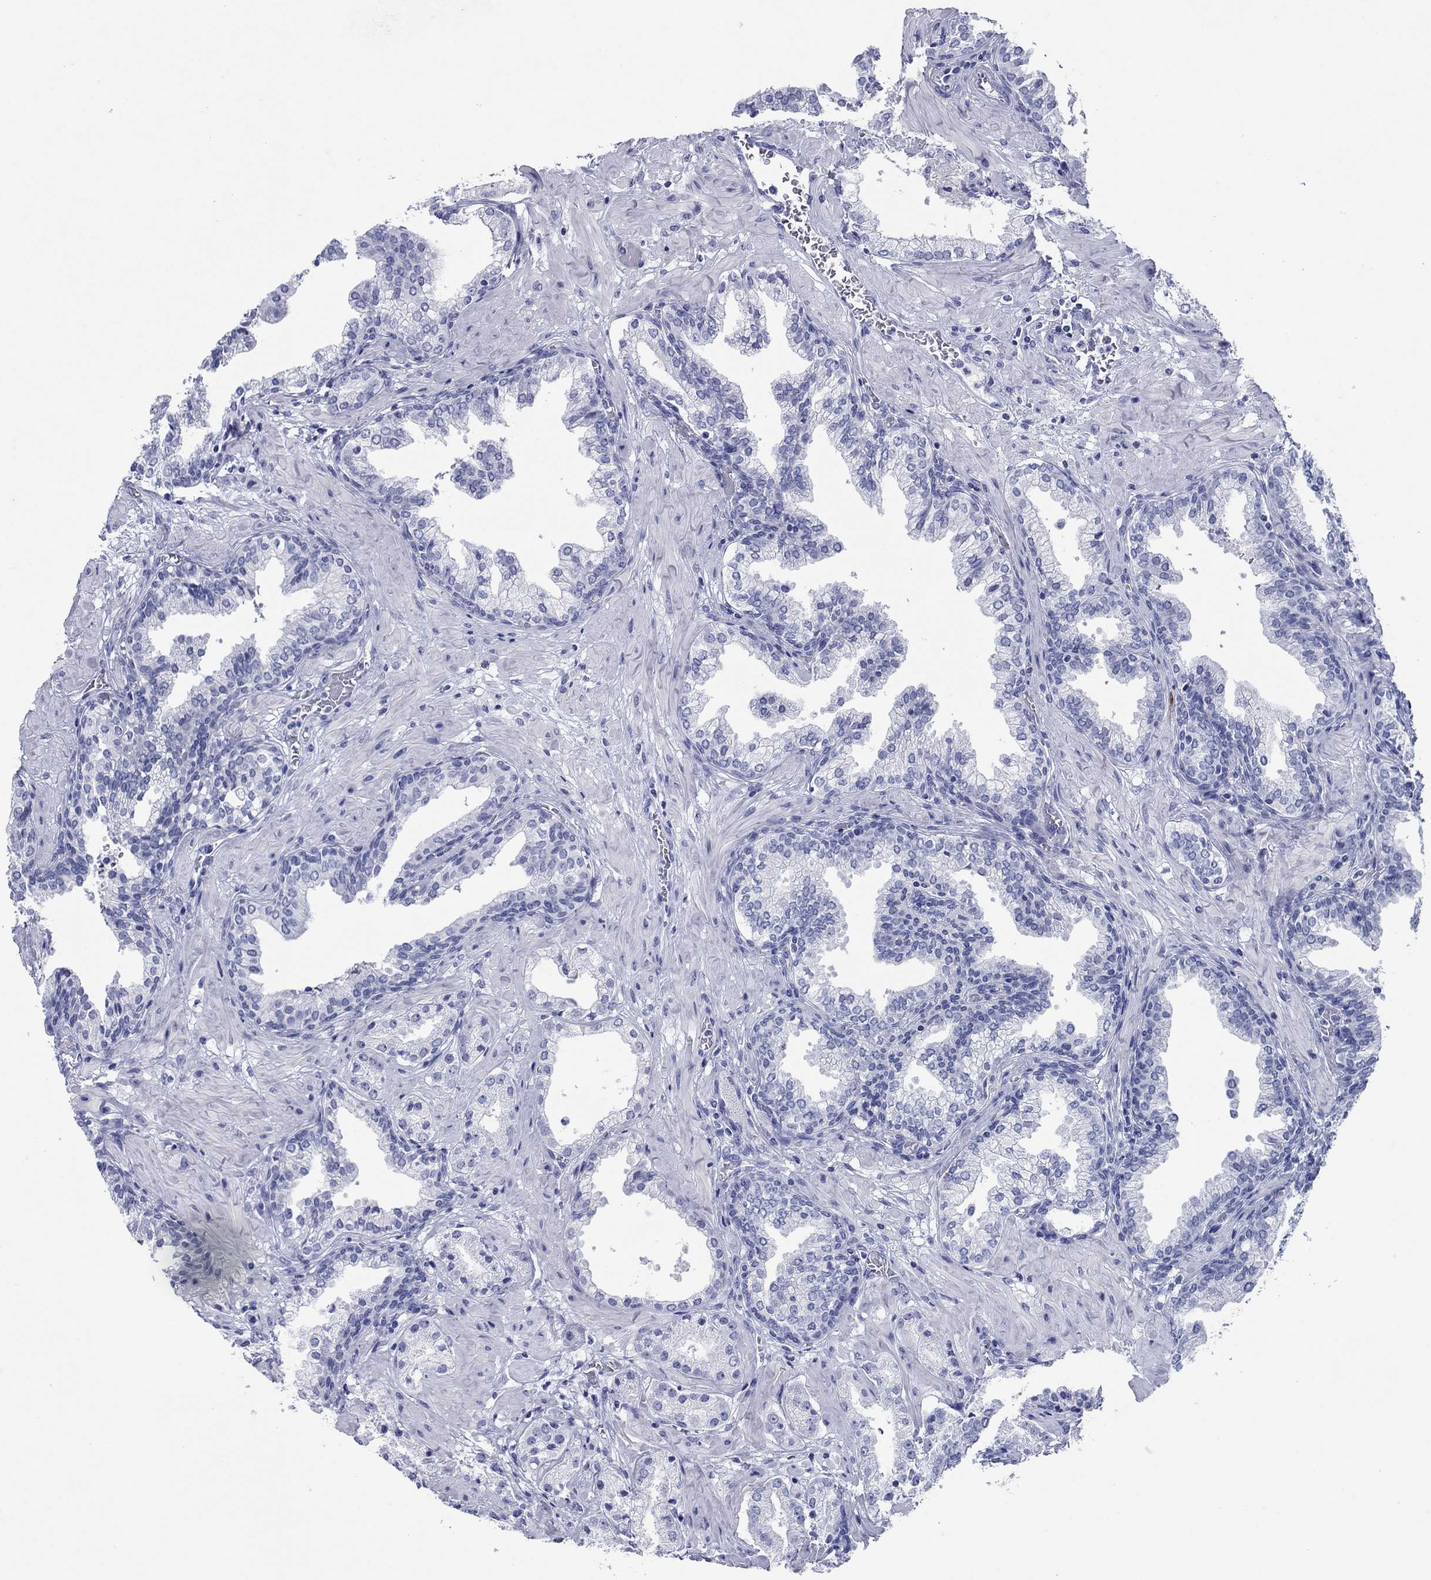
{"staining": {"intensity": "negative", "quantity": "none", "location": "none"}, "tissue": "prostate cancer", "cell_type": "Tumor cells", "image_type": "cancer", "snomed": [{"axis": "morphology", "description": "Adenocarcinoma, NOS"}, {"axis": "topography", "description": "Prostate and seminal vesicle, NOS"}, {"axis": "topography", "description": "Prostate"}], "caption": "Prostate cancer (adenocarcinoma) was stained to show a protein in brown. There is no significant positivity in tumor cells.", "gene": "ATP4A", "patient": {"sex": "male", "age": 44}}